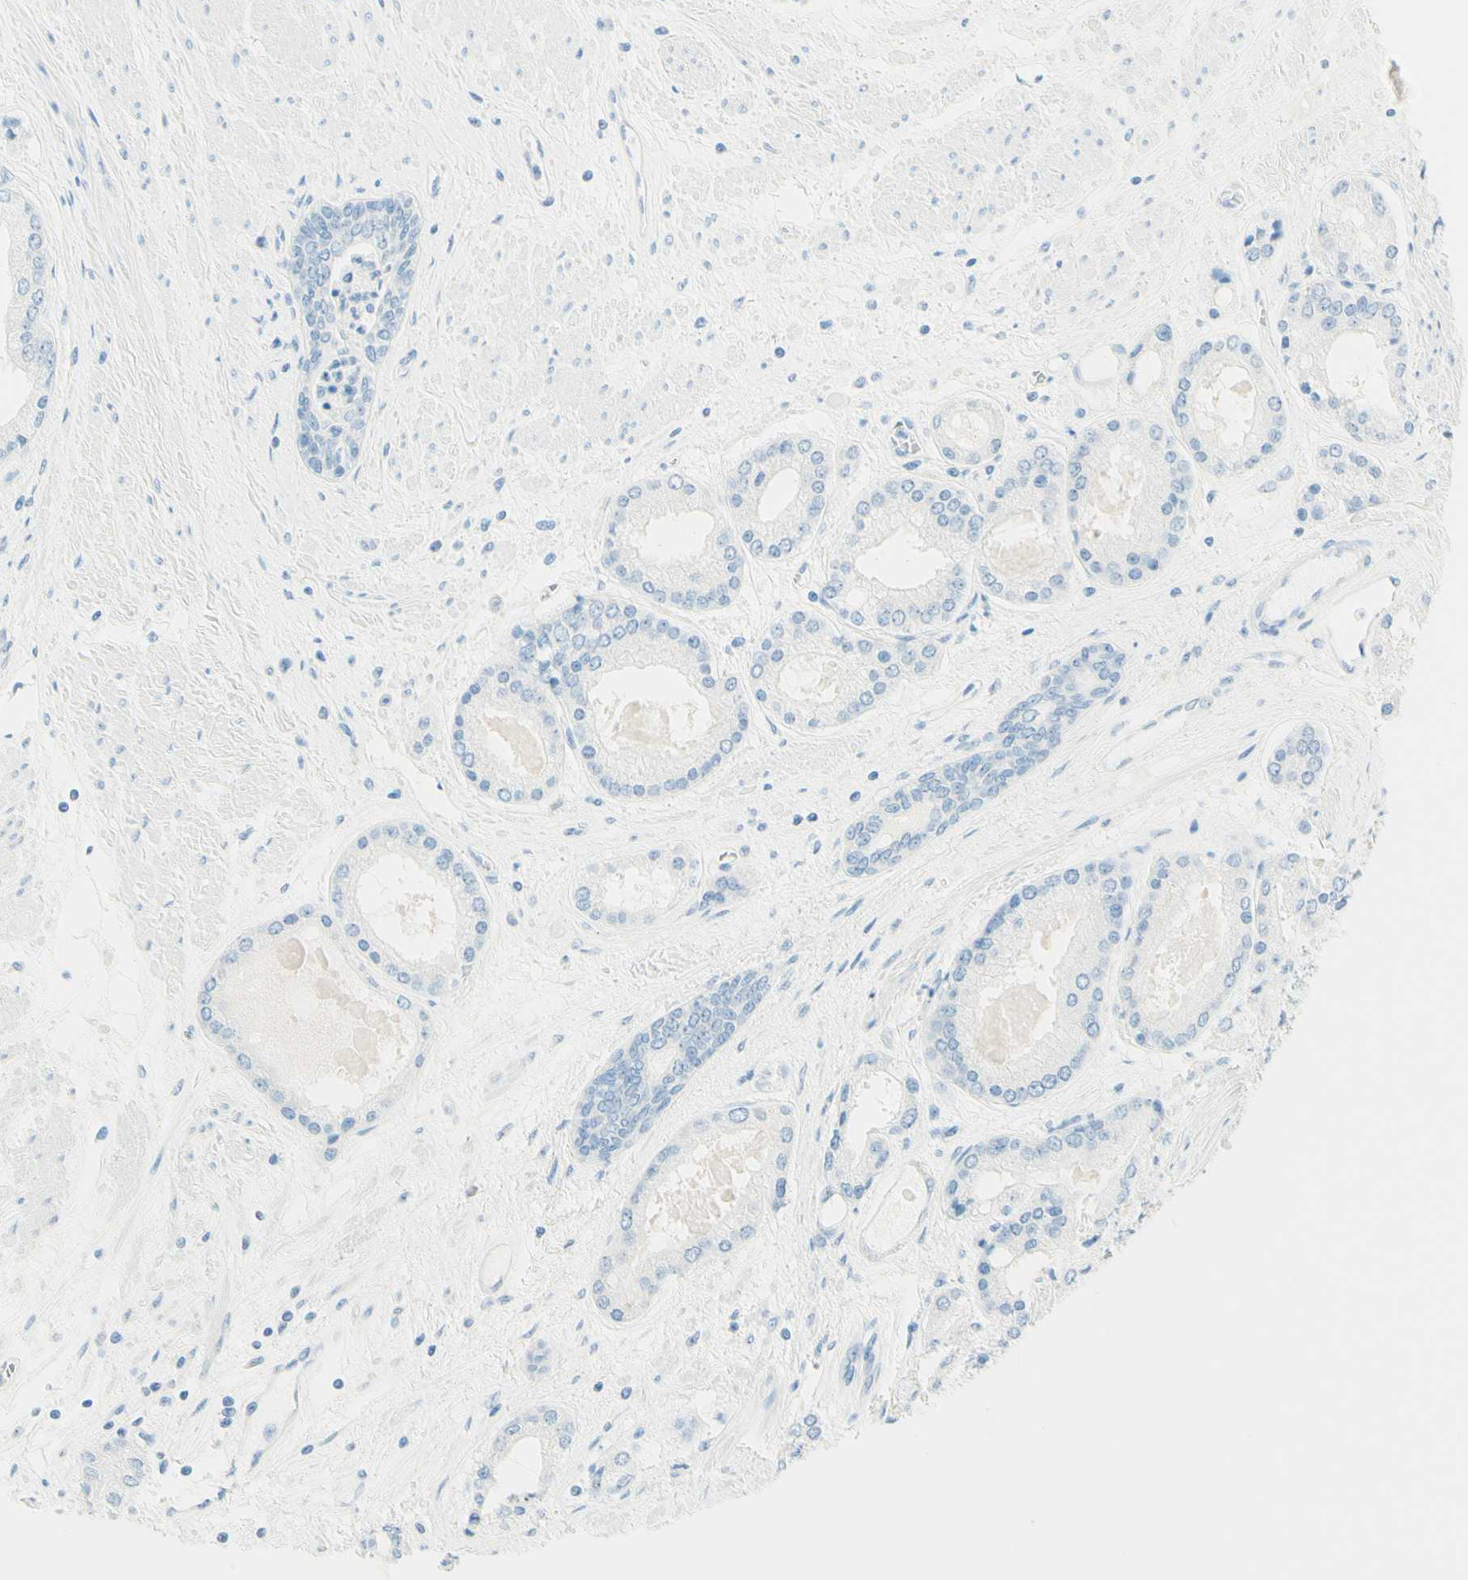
{"staining": {"intensity": "negative", "quantity": "none", "location": "none"}, "tissue": "prostate cancer", "cell_type": "Tumor cells", "image_type": "cancer", "snomed": [{"axis": "morphology", "description": "Adenocarcinoma, High grade"}, {"axis": "topography", "description": "Prostate"}], "caption": "Protein analysis of prostate cancer demonstrates no significant staining in tumor cells. (Brightfield microscopy of DAB (3,3'-diaminobenzidine) immunohistochemistry (IHC) at high magnification).", "gene": "FMR1NB", "patient": {"sex": "male", "age": 59}}